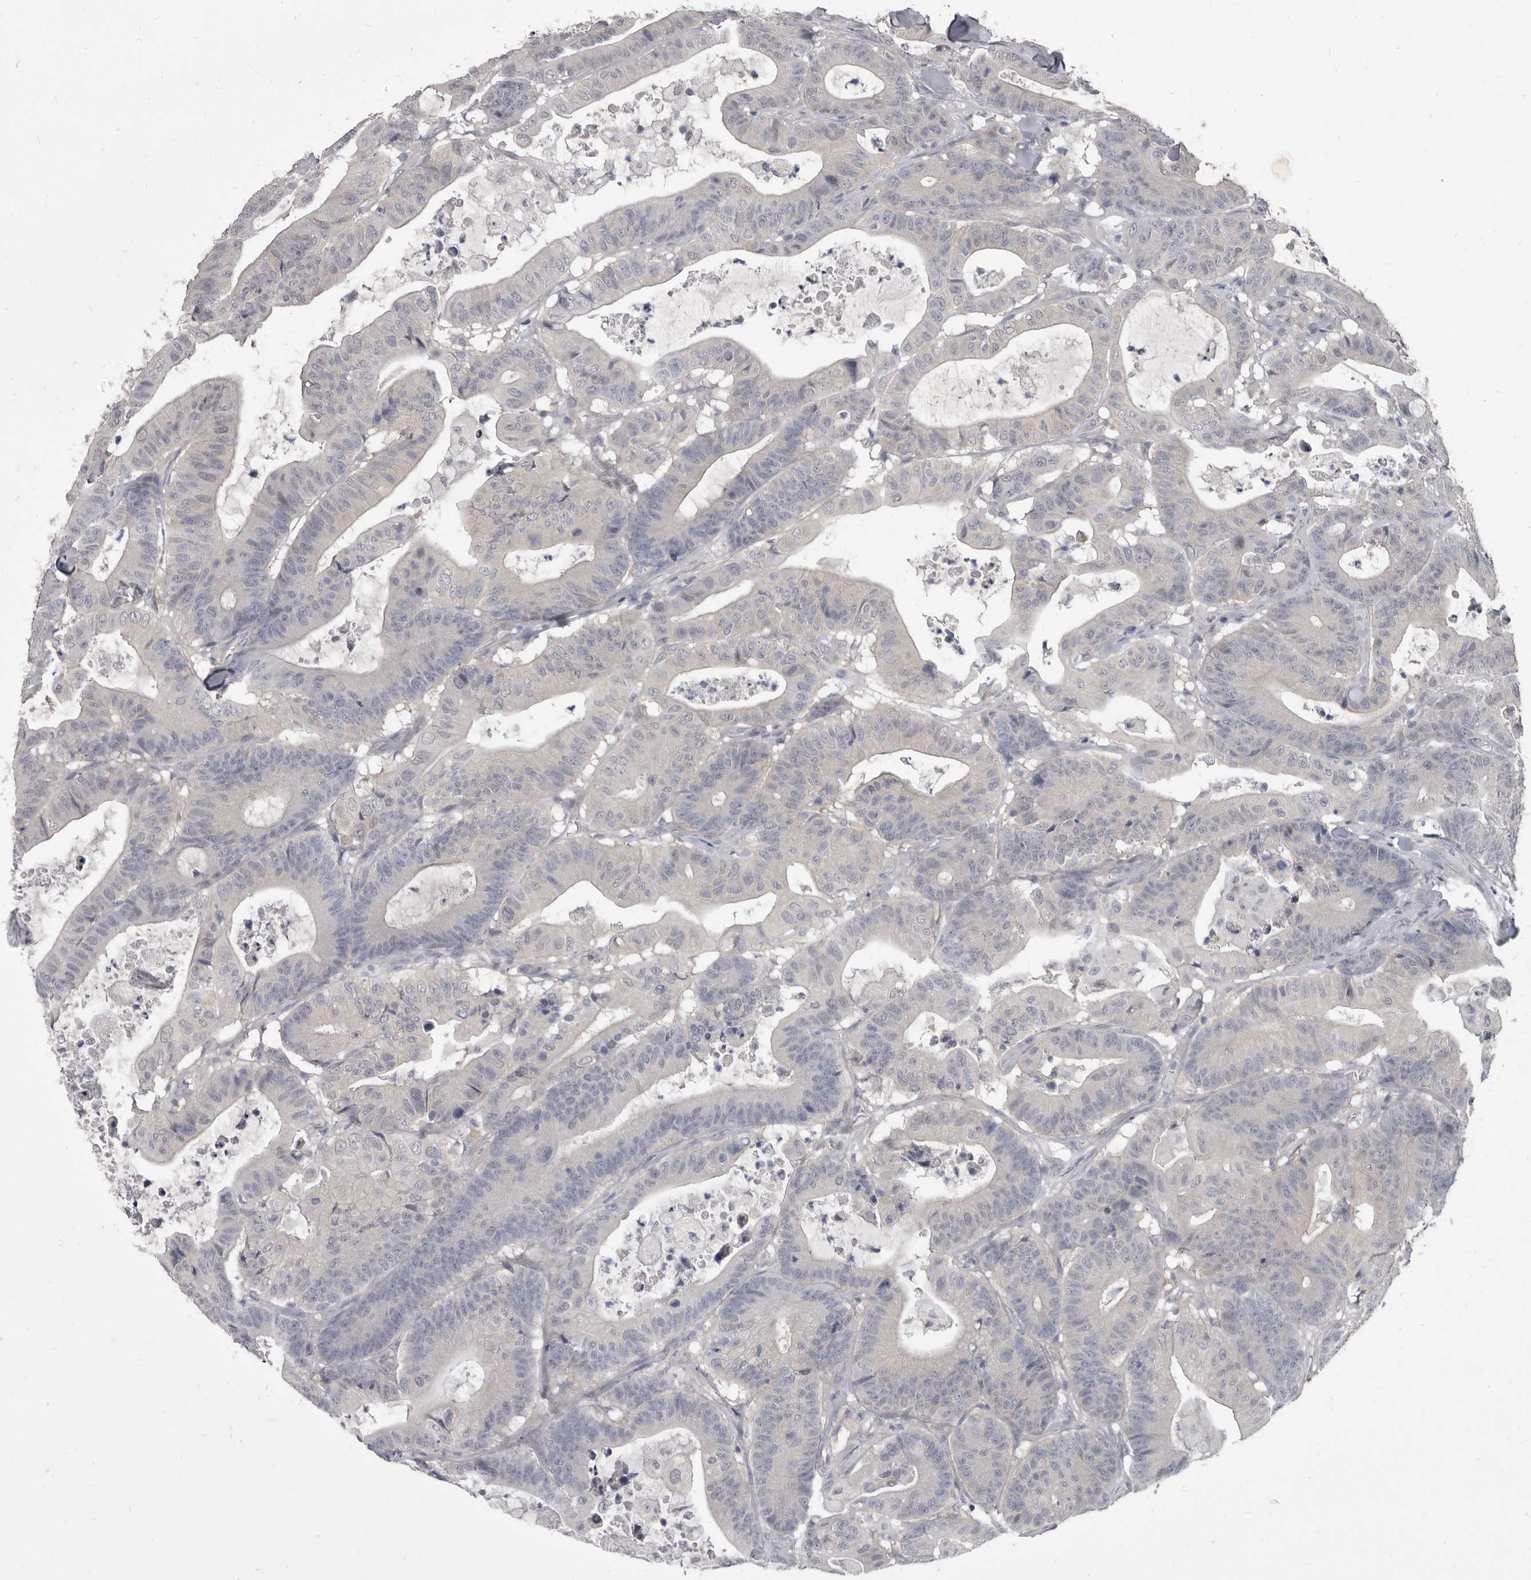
{"staining": {"intensity": "negative", "quantity": "none", "location": "none"}, "tissue": "colorectal cancer", "cell_type": "Tumor cells", "image_type": "cancer", "snomed": [{"axis": "morphology", "description": "Adenocarcinoma, NOS"}, {"axis": "topography", "description": "Colon"}], "caption": "This micrograph is of colorectal cancer (adenocarcinoma) stained with immunohistochemistry to label a protein in brown with the nuclei are counter-stained blue. There is no staining in tumor cells.", "gene": "GSK3B", "patient": {"sex": "female", "age": 84}}